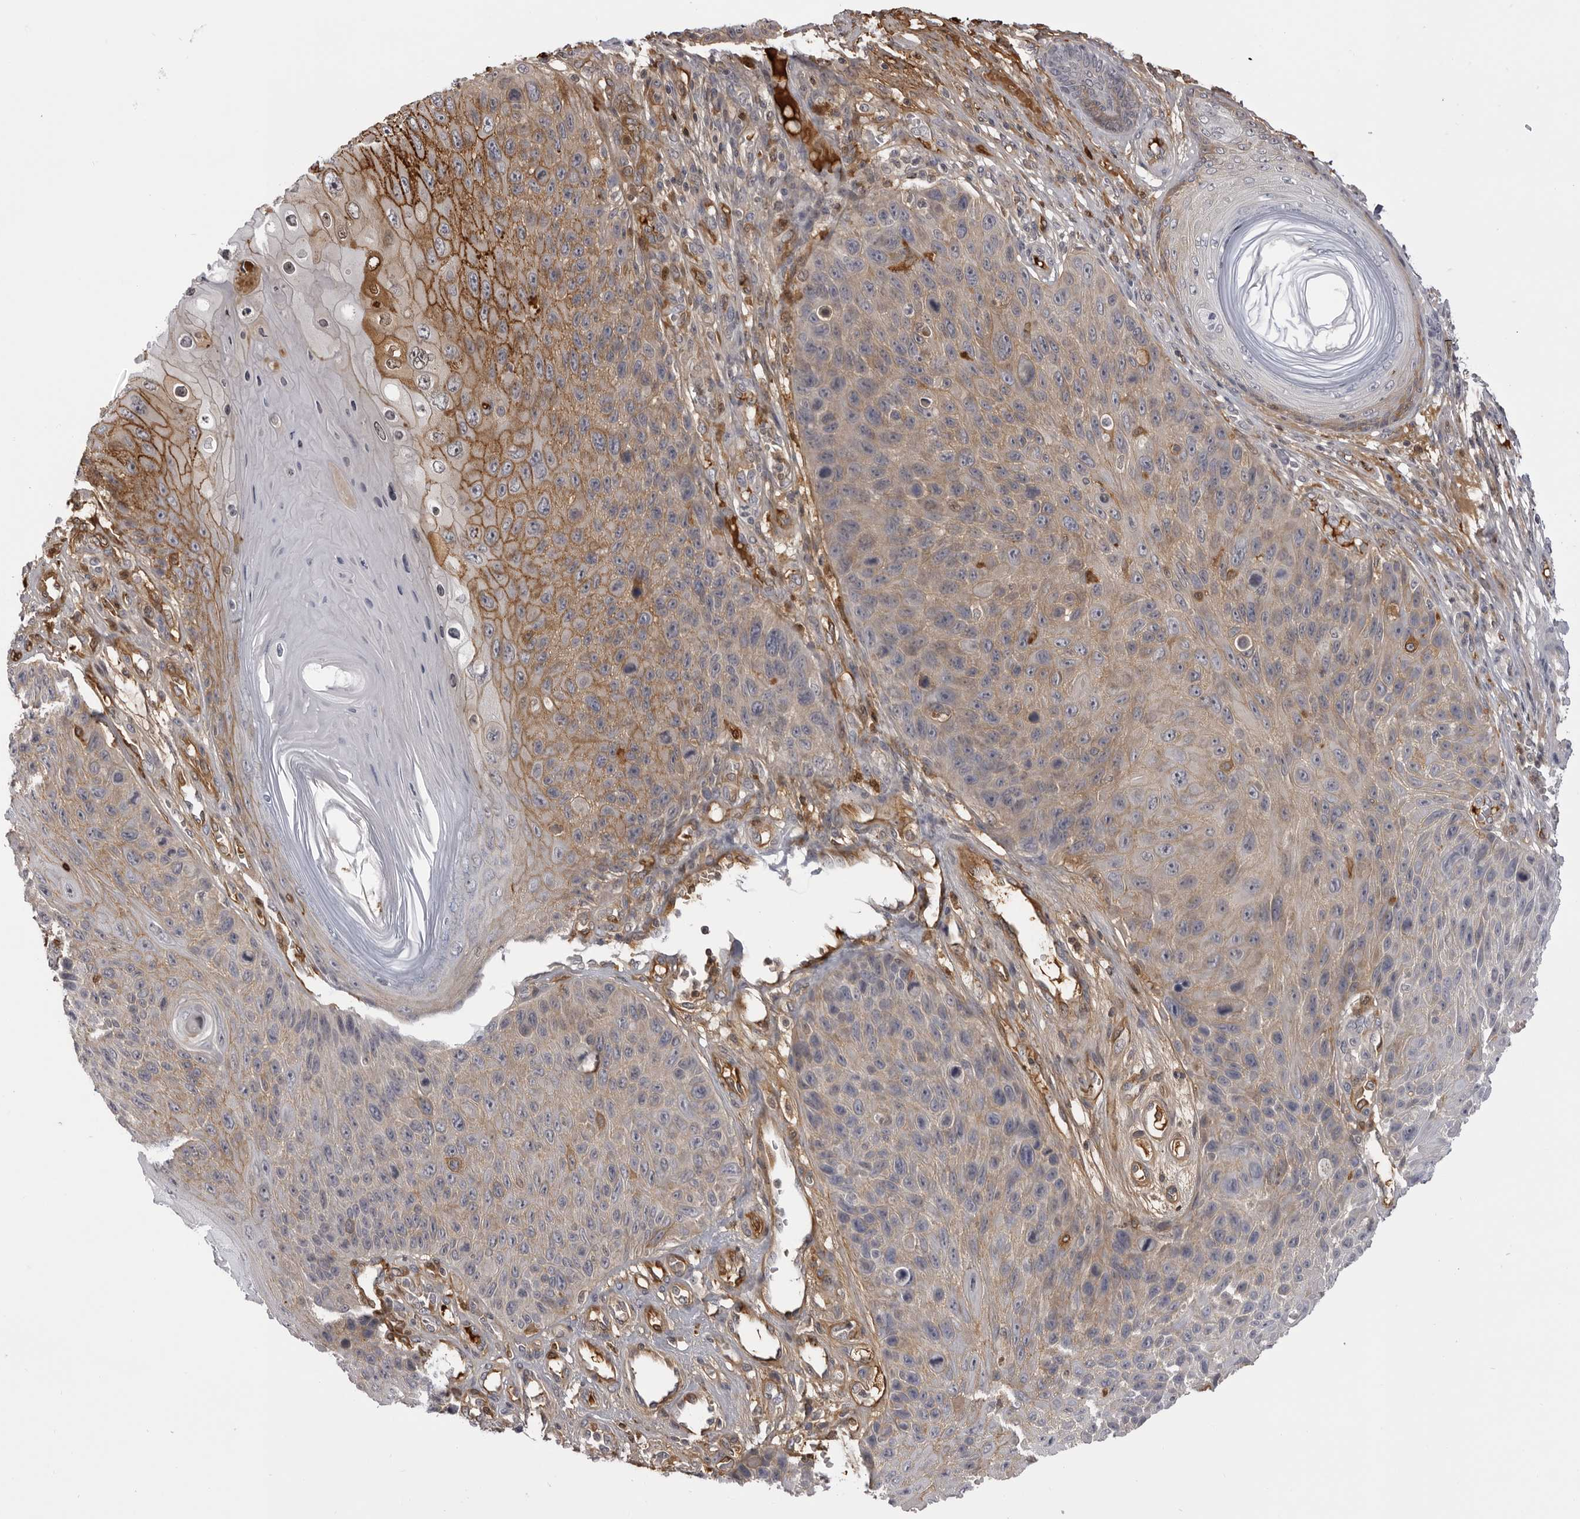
{"staining": {"intensity": "moderate", "quantity": ">75%", "location": "cytoplasmic/membranous"}, "tissue": "skin cancer", "cell_type": "Tumor cells", "image_type": "cancer", "snomed": [{"axis": "morphology", "description": "Squamous cell carcinoma, NOS"}, {"axis": "topography", "description": "Skin"}], "caption": "Skin squamous cell carcinoma stained for a protein (brown) demonstrates moderate cytoplasmic/membranous positive positivity in about >75% of tumor cells.", "gene": "PLEKHF2", "patient": {"sex": "female", "age": 88}}